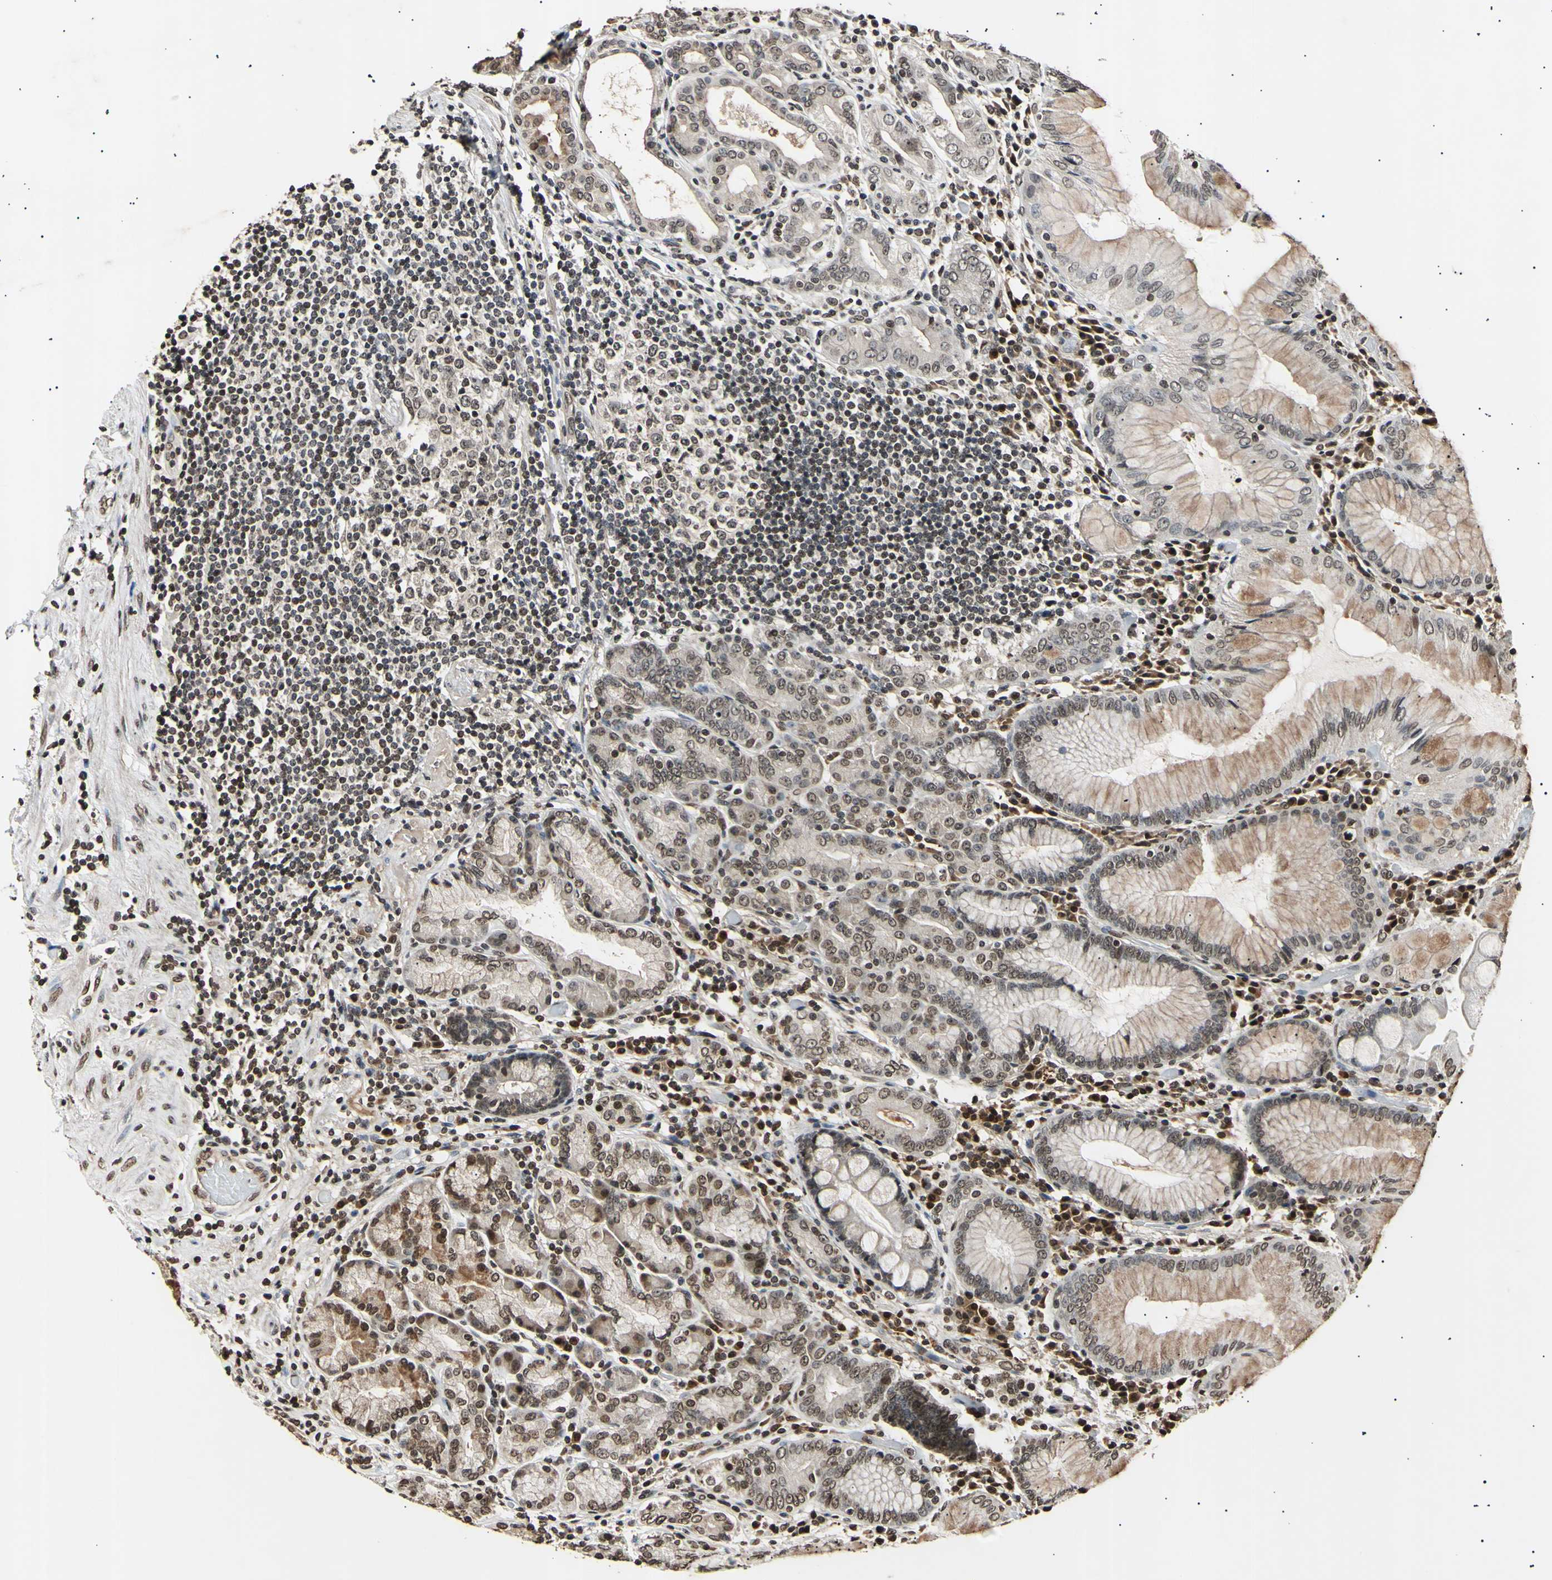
{"staining": {"intensity": "moderate", "quantity": ">75%", "location": "cytoplasmic/membranous,nuclear"}, "tissue": "stomach", "cell_type": "Glandular cells", "image_type": "normal", "snomed": [{"axis": "morphology", "description": "Normal tissue, NOS"}, {"axis": "topography", "description": "Stomach, lower"}], "caption": "This histopathology image displays IHC staining of normal human stomach, with medium moderate cytoplasmic/membranous,nuclear positivity in approximately >75% of glandular cells.", "gene": "ANAPC7", "patient": {"sex": "female", "age": 76}}